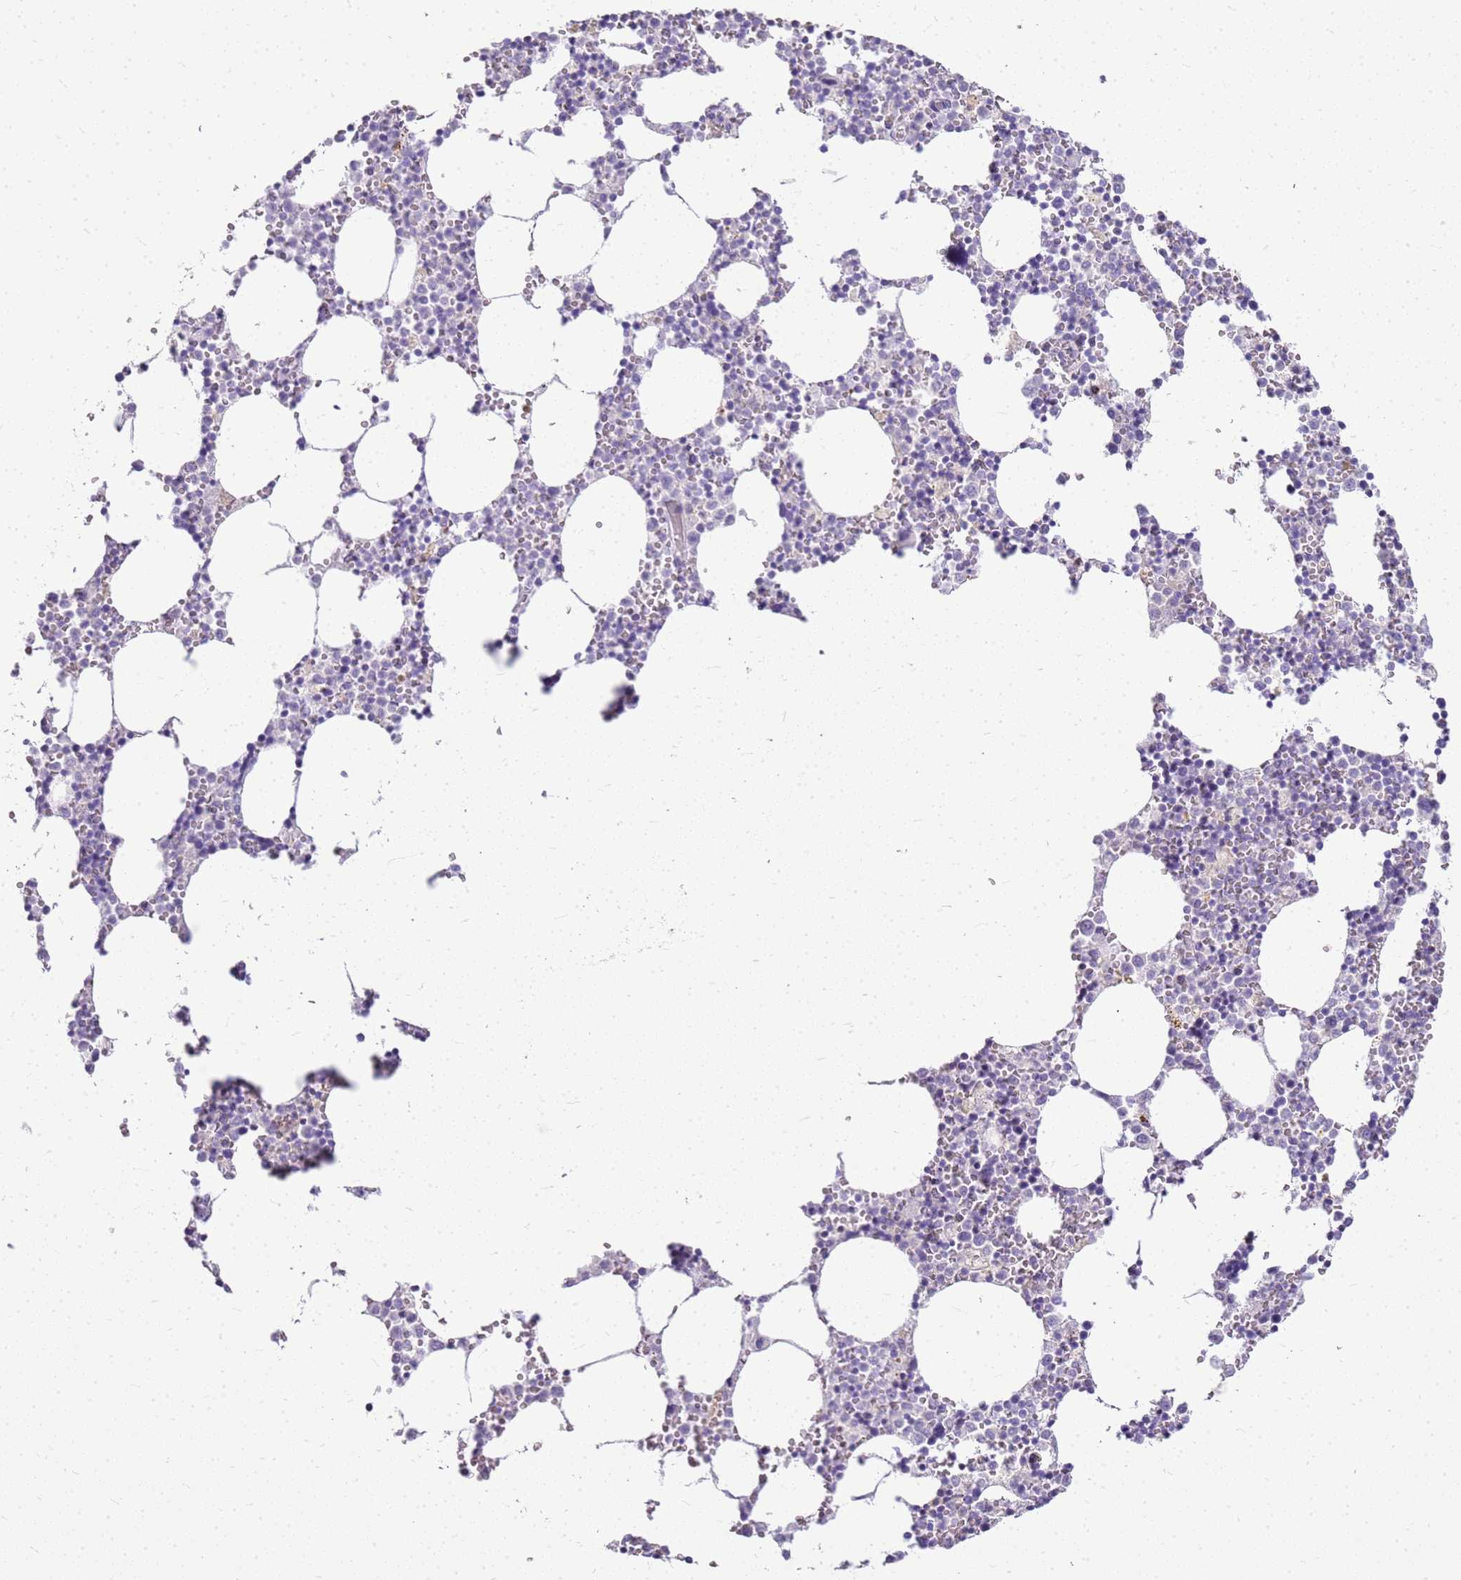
{"staining": {"intensity": "negative", "quantity": "none", "location": "none"}, "tissue": "bone marrow", "cell_type": "Hematopoietic cells", "image_type": "normal", "snomed": [{"axis": "morphology", "description": "Normal tissue, NOS"}, {"axis": "topography", "description": "Bone marrow"}], "caption": "A high-resolution photomicrograph shows immunohistochemistry (IHC) staining of normal bone marrow, which shows no significant expression in hematopoietic cells. The staining is performed using DAB brown chromogen with nuclei counter-stained in using hematoxylin.", "gene": "SULT1E1", "patient": {"sex": "female", "age": 64}}